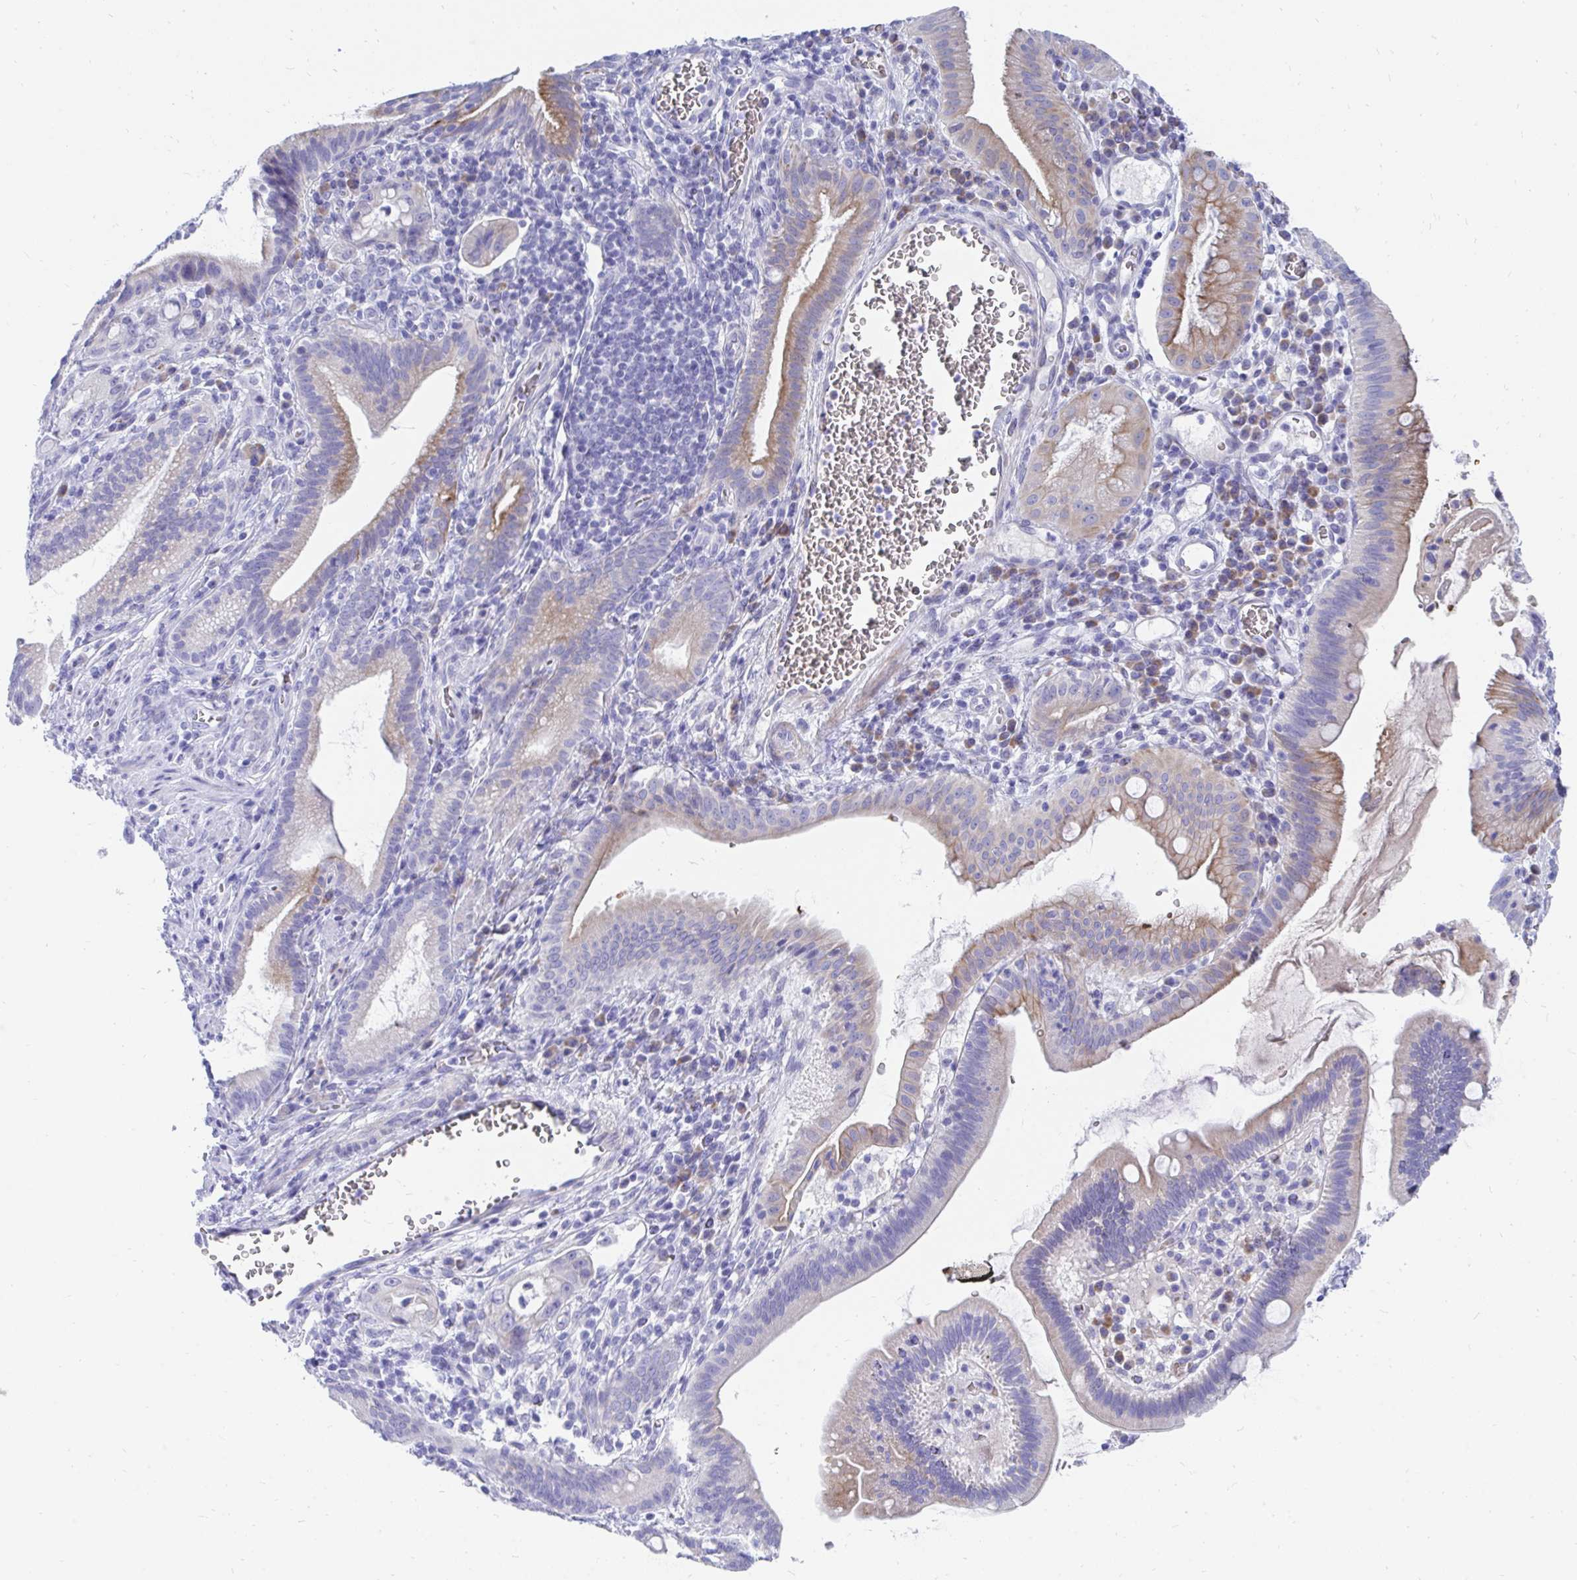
{"staining": {"intensity": "moderate", "quantity": "25%-75%", "location": "cytoplasmic/membranous"}, "tissue": "pancreatic cancer", "cell_type": "Tumor cells", "image_type": "cancer", "snomed": [{"axis": "morphology", "description": "Adenocarcinoma, NOS"}, {"axis": "topography", "description": "Pancreas"}], "caption": "Human pancreatic cancer stained with a protein marker reveals moderate staining in tumor cells.", "gene": "MROH2B", "patient": {"sex": "male", "age": 68}}